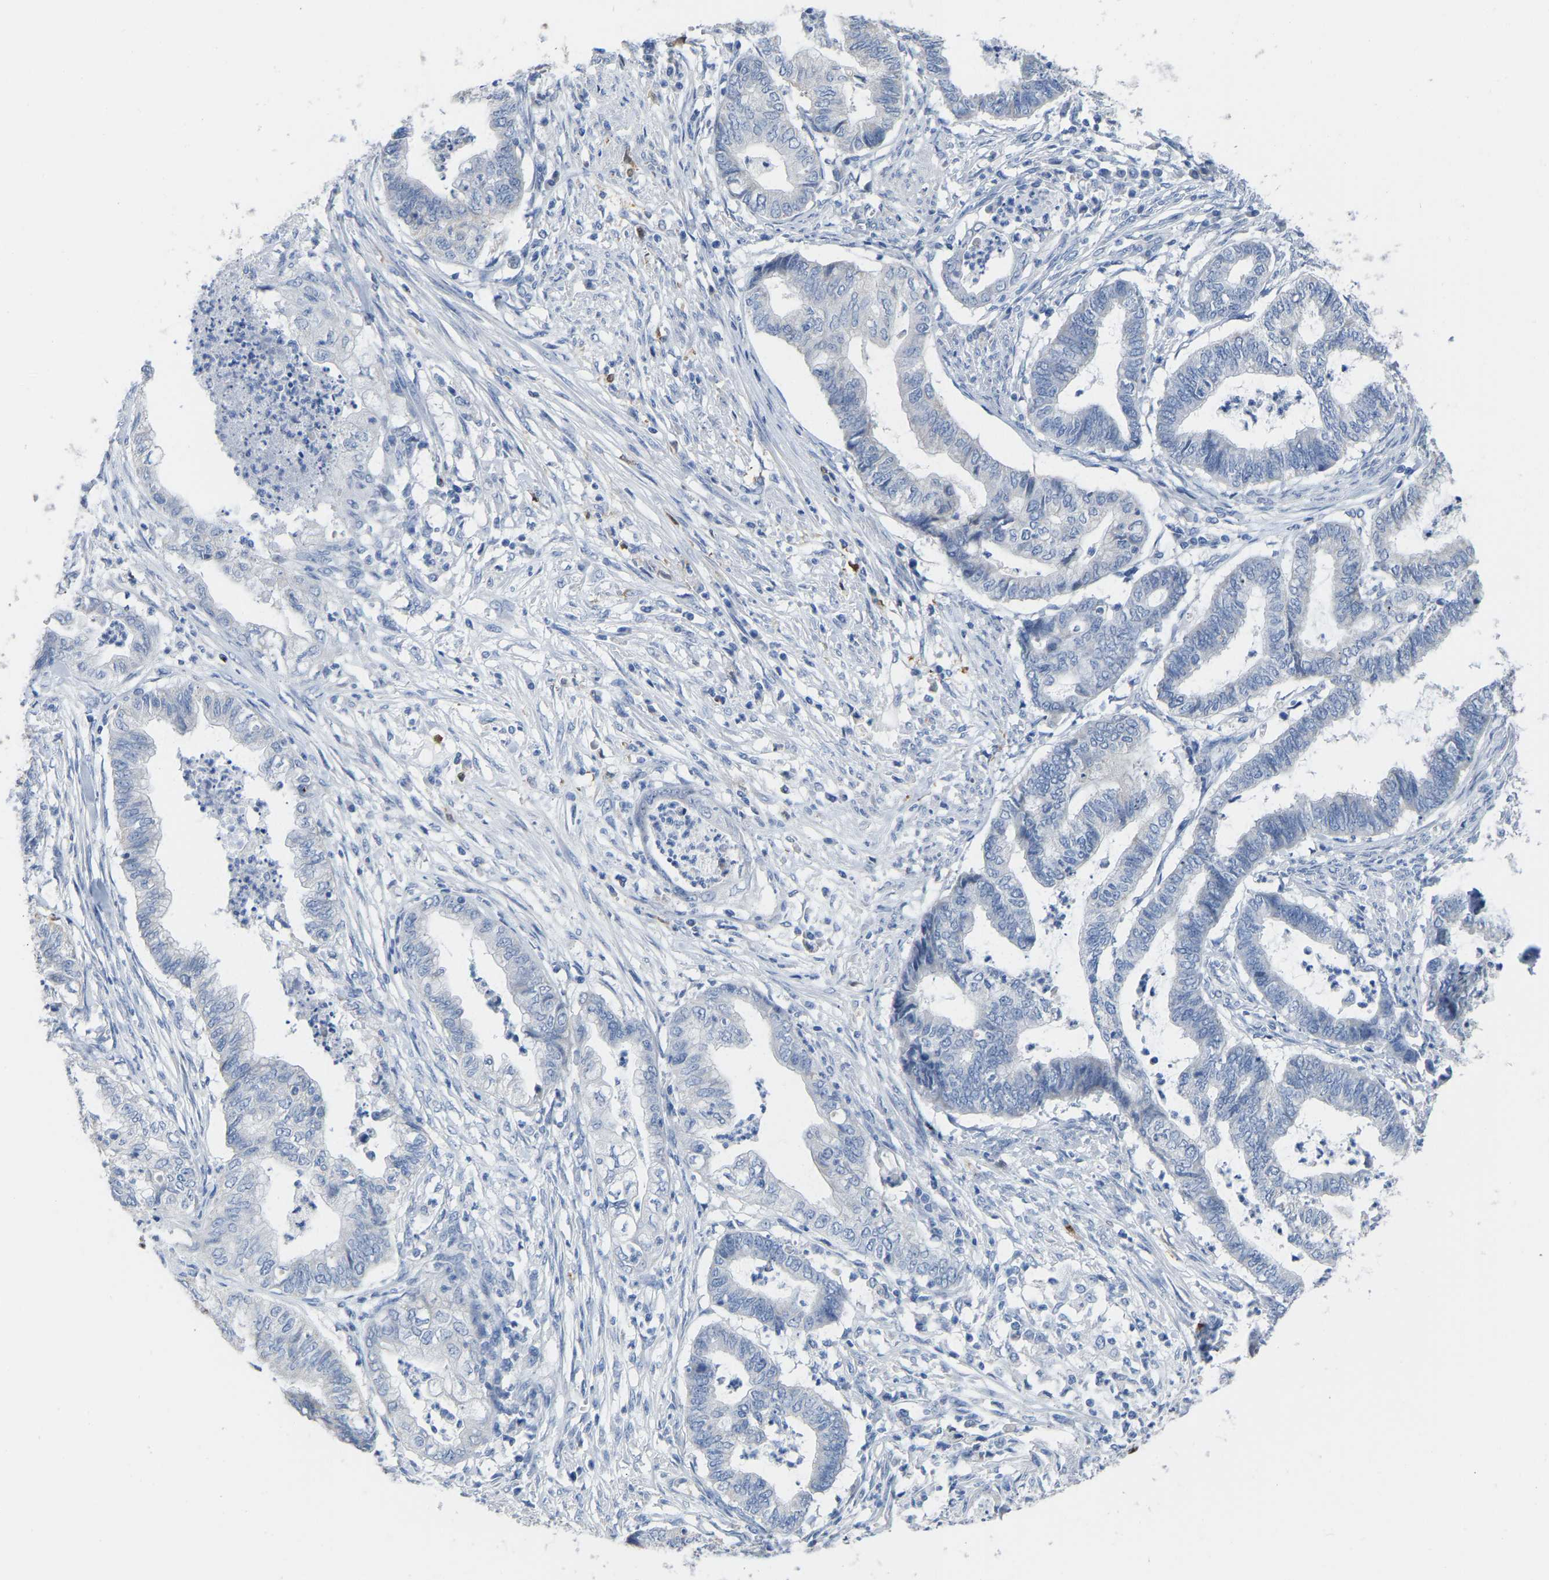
{"staining": {"intensity": "negative", "quantity": "none", "location": "none"}, "tissue": "endometrial cancer", "cell_type": "Tumor cells", "image_type": "cancer", "snomed": [{"axis": "morphology", "description": "Necrosis, NOS"}, {"axis": "morphology", "description": "Adenocarcinoma, NOS"}, {"axis": "topography", "description": "Endometrium"}], "caption": "Photomicrograph shows no significant protein staining in tumor cells of endometrial cancer (adenocarcinoma).", "gene": "ULBP2", "patient": {"sex": "female", "age": 79}}